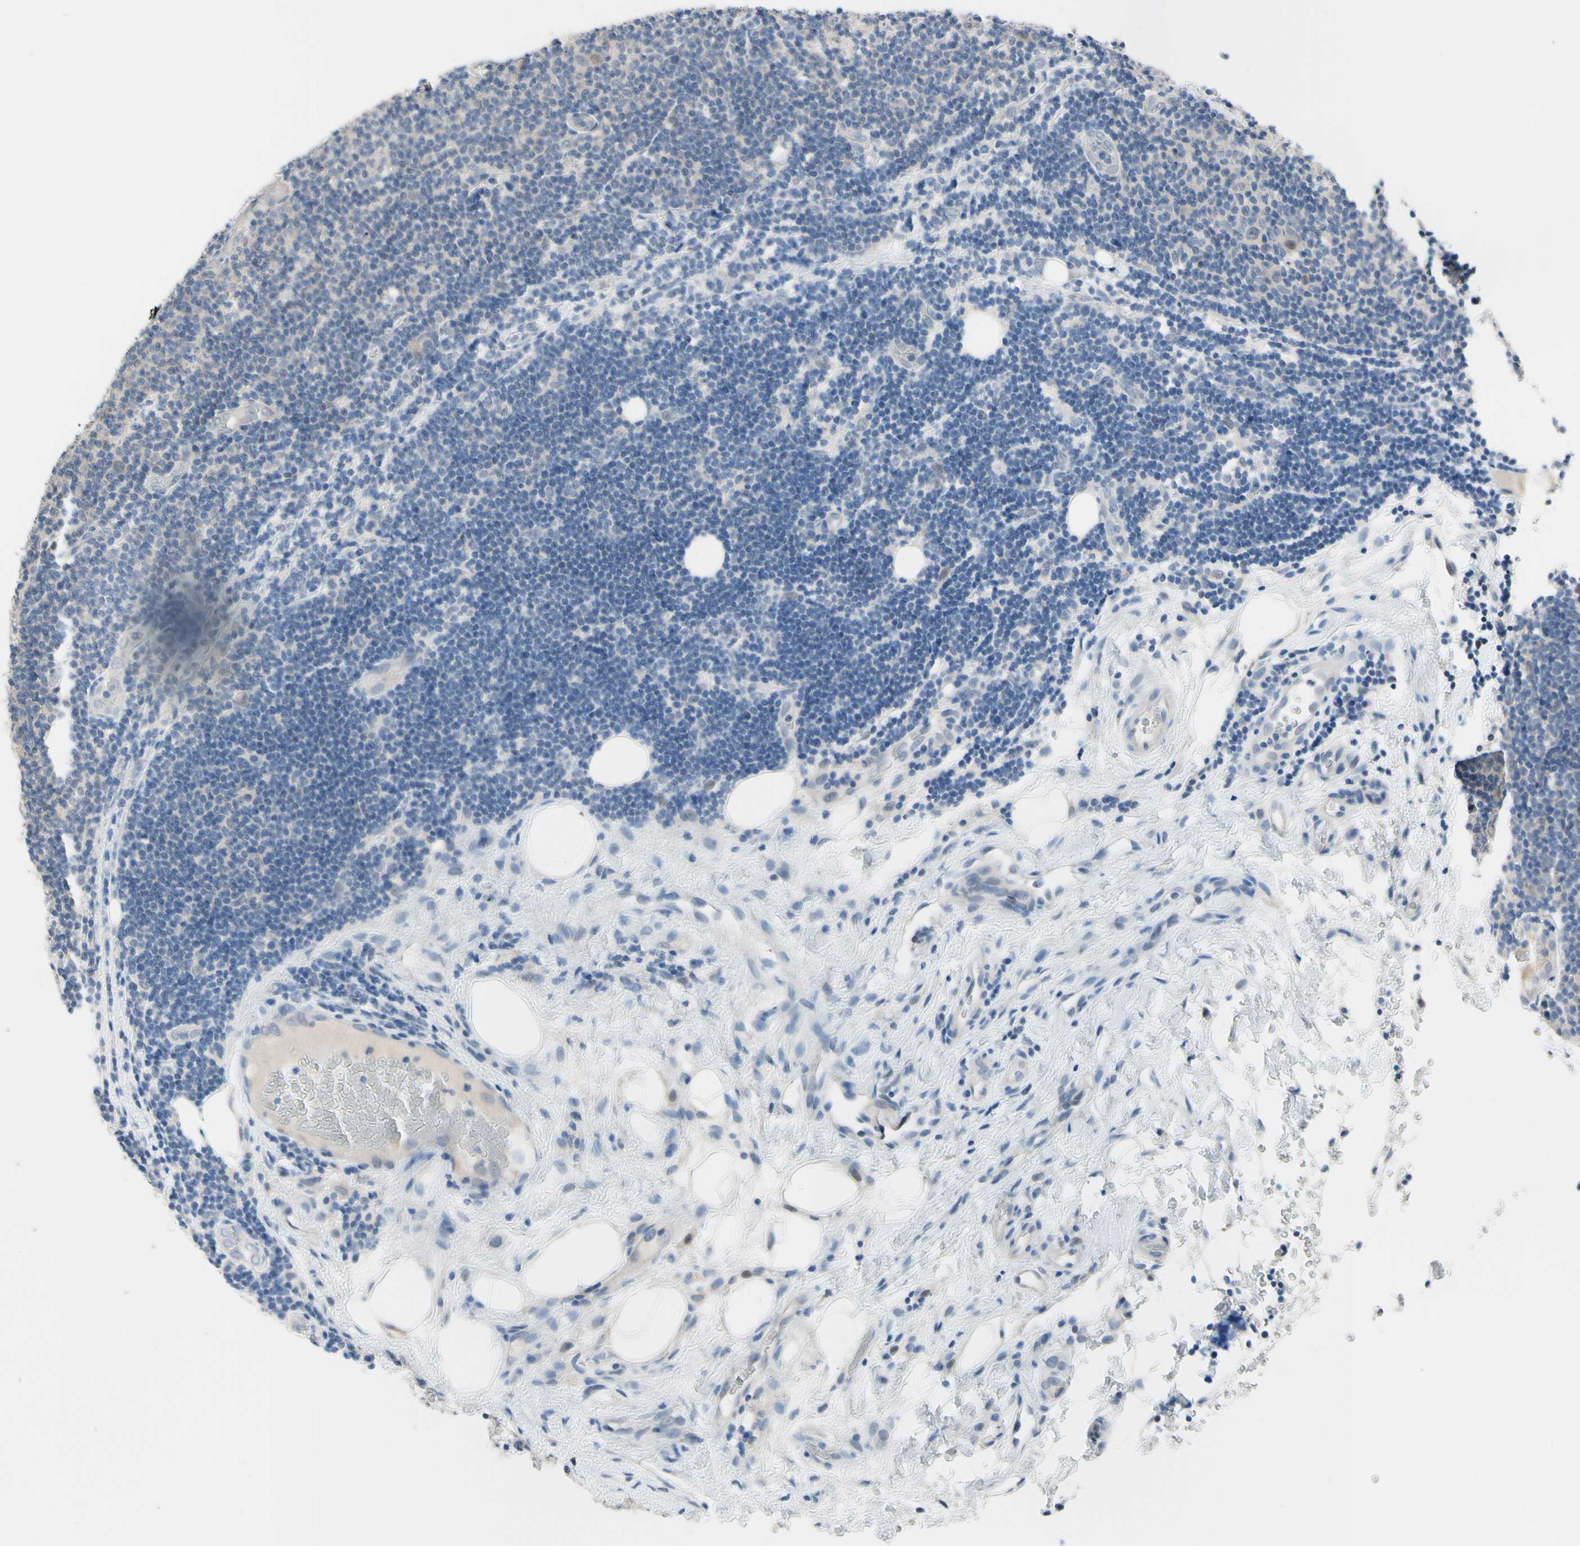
{"staining": {"intensity": "negative", "quantity": "none", "location": "none"}, "tissue": "lymphoma", "cell_type": "Tumor cells", "image_type": "cancer", "snomed": [{"axis": "morphology", "description": "Malignant lymphoma, non-Hodgkin's type, Low grade"}, {"axis": "topography", "description": "Lymph node"}], "caption": "IHC photomicrograph of low-grade malignant lymphoma, non-Hodgkin's type stained for a protein (brown), which displays no staining in tumor cells.", "gene": "HSPA4", "patient": {"sex": "male", "age": 83}}